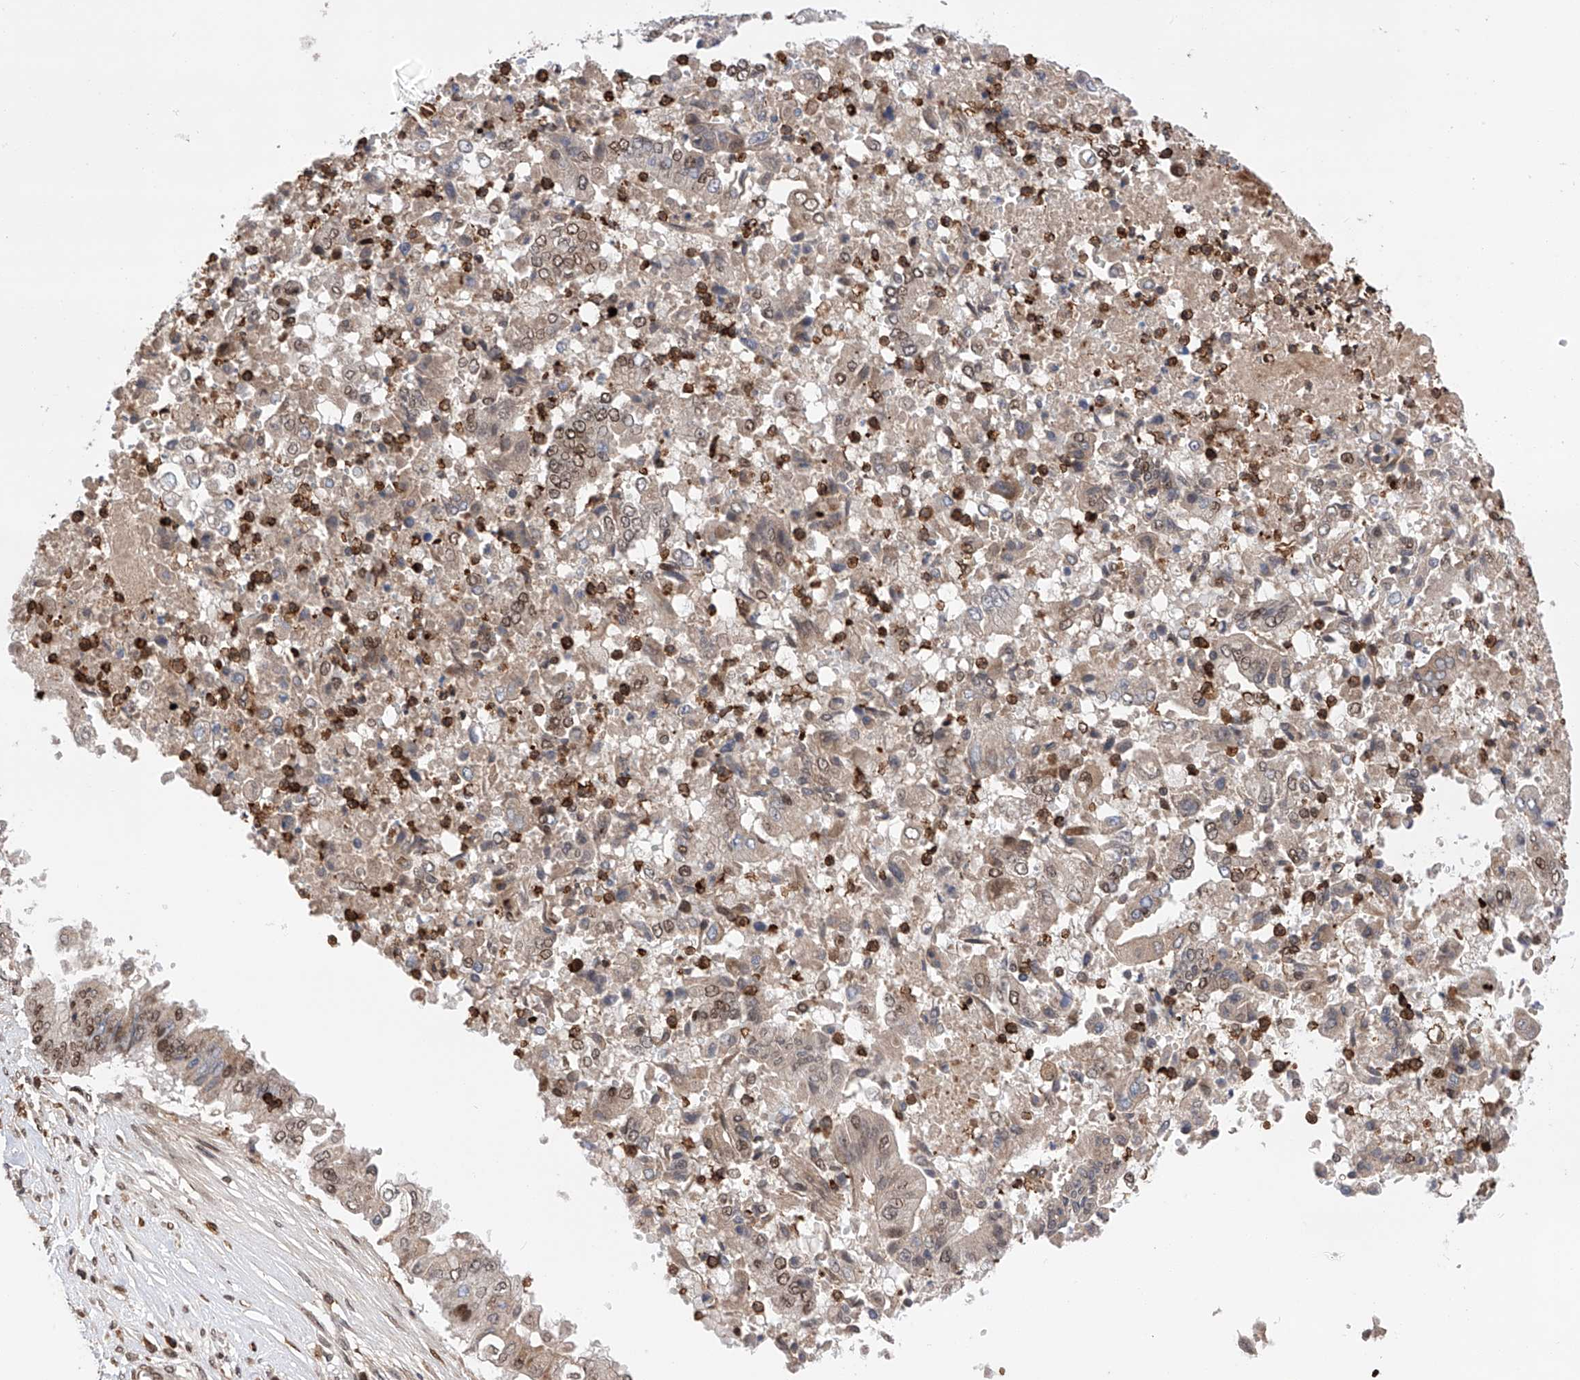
{"staining": {"intensity": "moderate", "quantity": "25%-75%", "location": "nuclear"}, "tissue": "pancreatic cancer", "cell_type": "Tumor cells", "image_type": "cancer", "snomed": [{"axis": "morphology", "description": "Adenocarcinoma, NOS"}, {"axis": "topography", "description": "Pancreas"}], "caption": "IHC of human adenocarcinoma (pancreatic) displays medium levels of moderate nuclear expression in approximately 25%-75% of tumor cells.", "gene": "ZNF280D", "patient": {"sex": "female", "age": 77}}